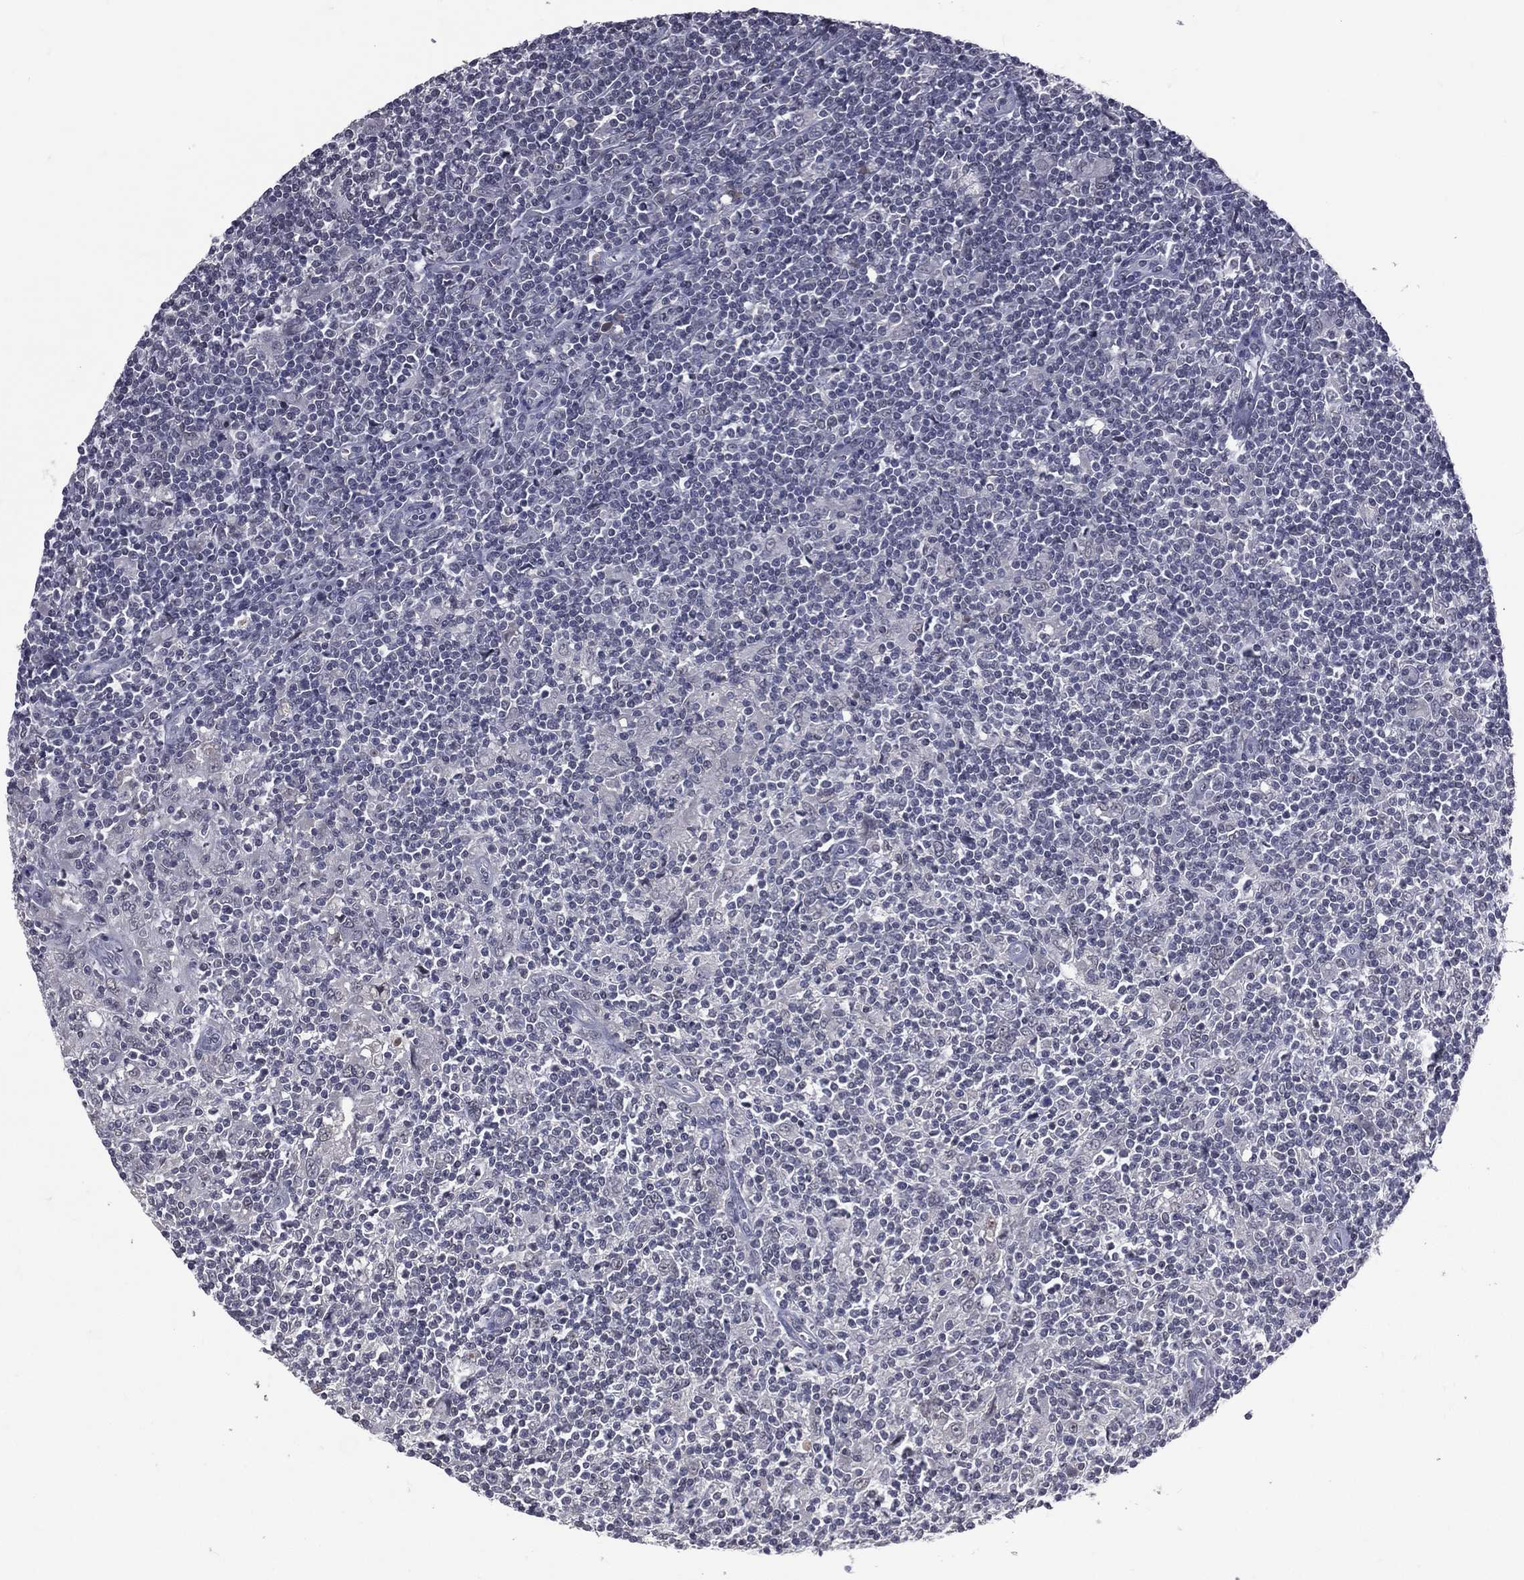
{"staining": {"intensity": "negative", "quantity": "none", "location": "none"}, "tissue": "lymphoma", "cell_type": "Tumor cells", "image_type": "cancer", "snomed": [{"axis": "morphology", "description": "Hodgkin's disease, NOS"}, {"axis": "topography", "description": "Lymph node"}], "caption": "Lymphoma was stained to show a protein in brown. There is no significant staining in tumor cells.", "gene": "DSG4", "patient": {"sex": "male", "age": 40}}